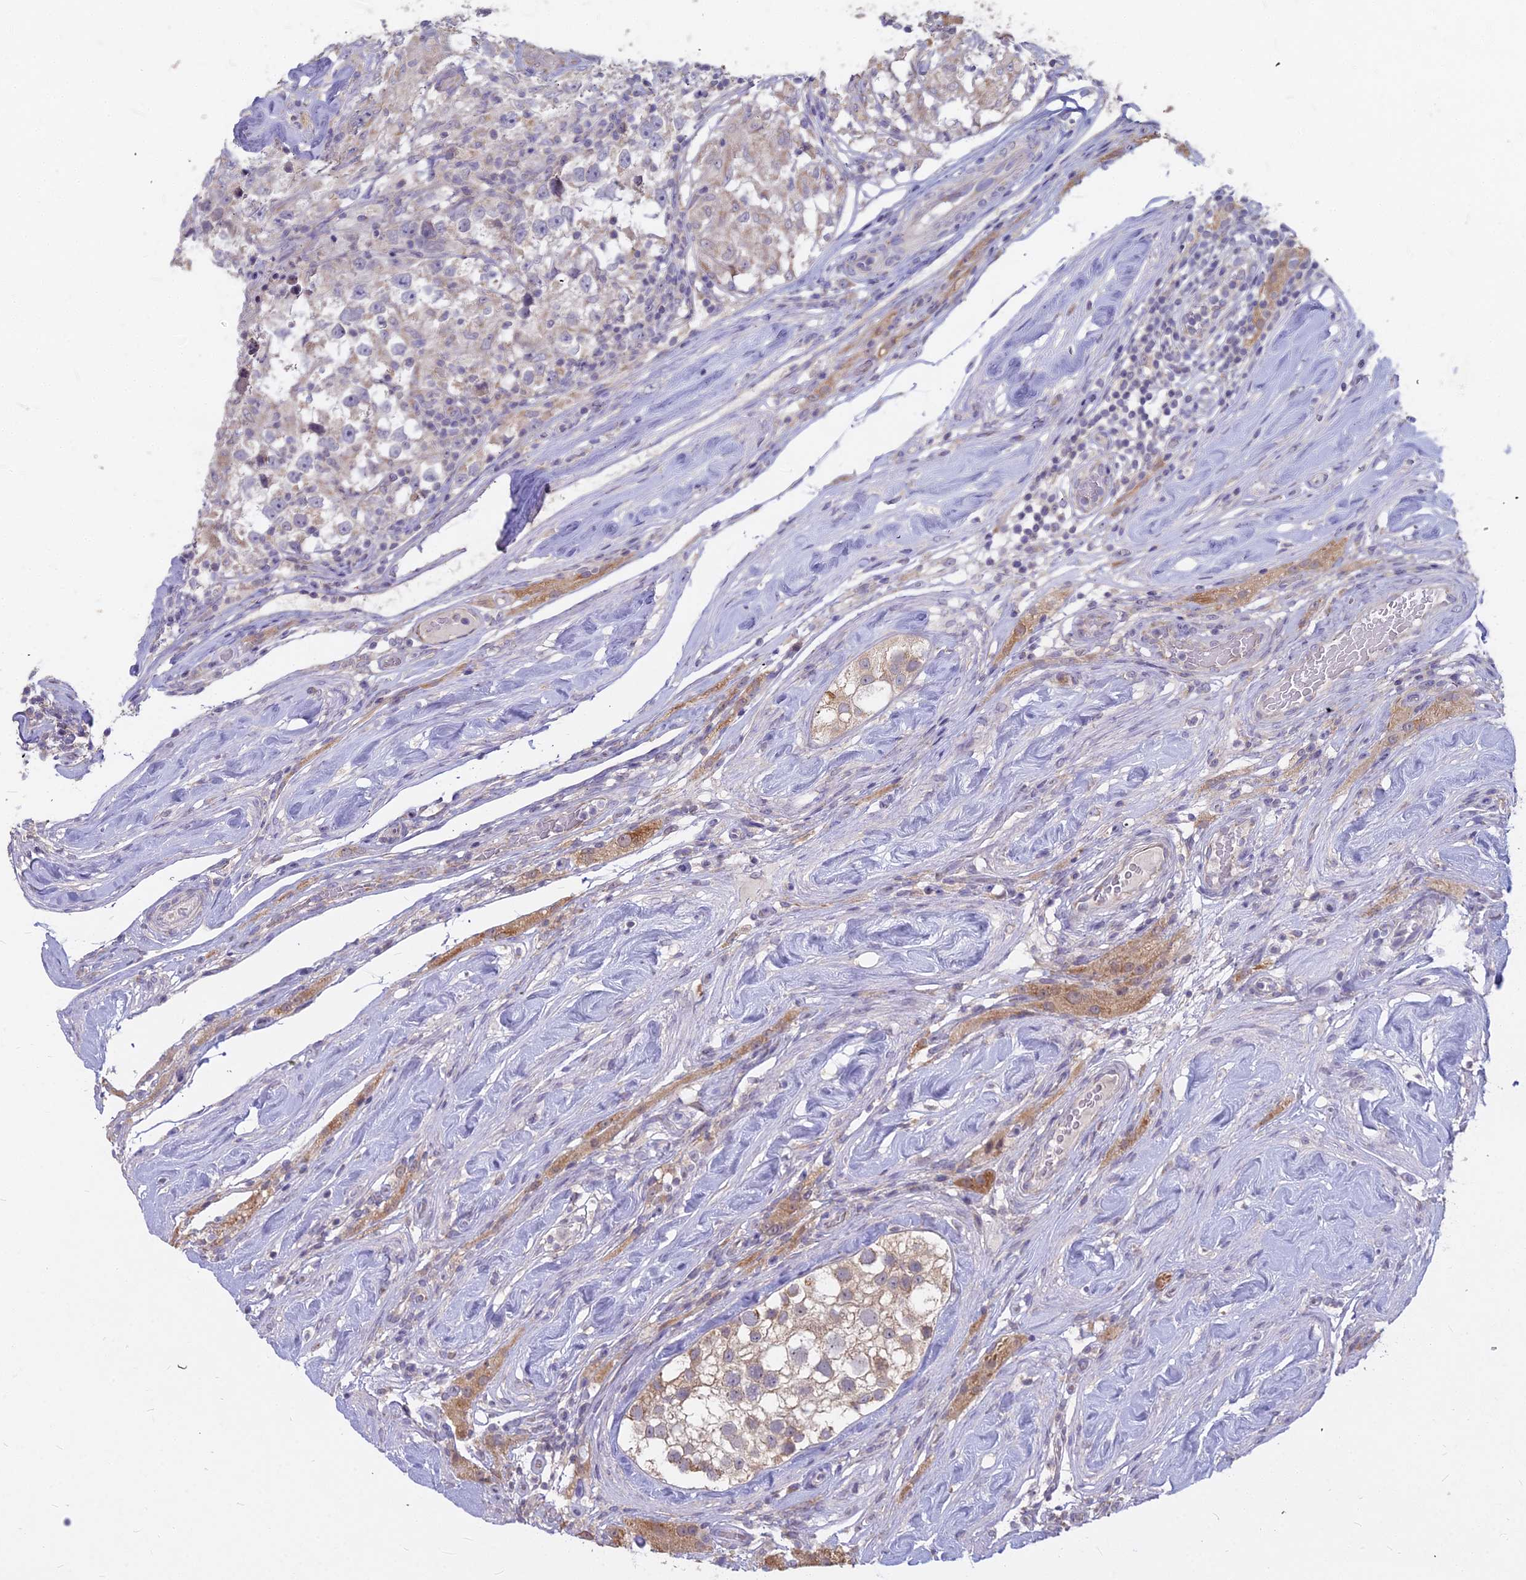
{"staining": {"intensity": "weak", "quantity": "25%-75%", "location": "cytoplasmic/membranous"}, "tissue": "testis cancer", "cell_type": "Tumor cells", "image_type": "cancer", "snomed": [{"axis": "morphology", "description": "Seminoma, NOS"}, {"axis": "topography", "description": "Testis"}], "caption": "Brown immunohistochemical staining in human seminoma (testis) demonstrates weak cytoplasmic/membranous staining in approximately 25%-75% of tumor cells.", "gene": "MICU2", "patient": {"sex": "male", "age": 46}}